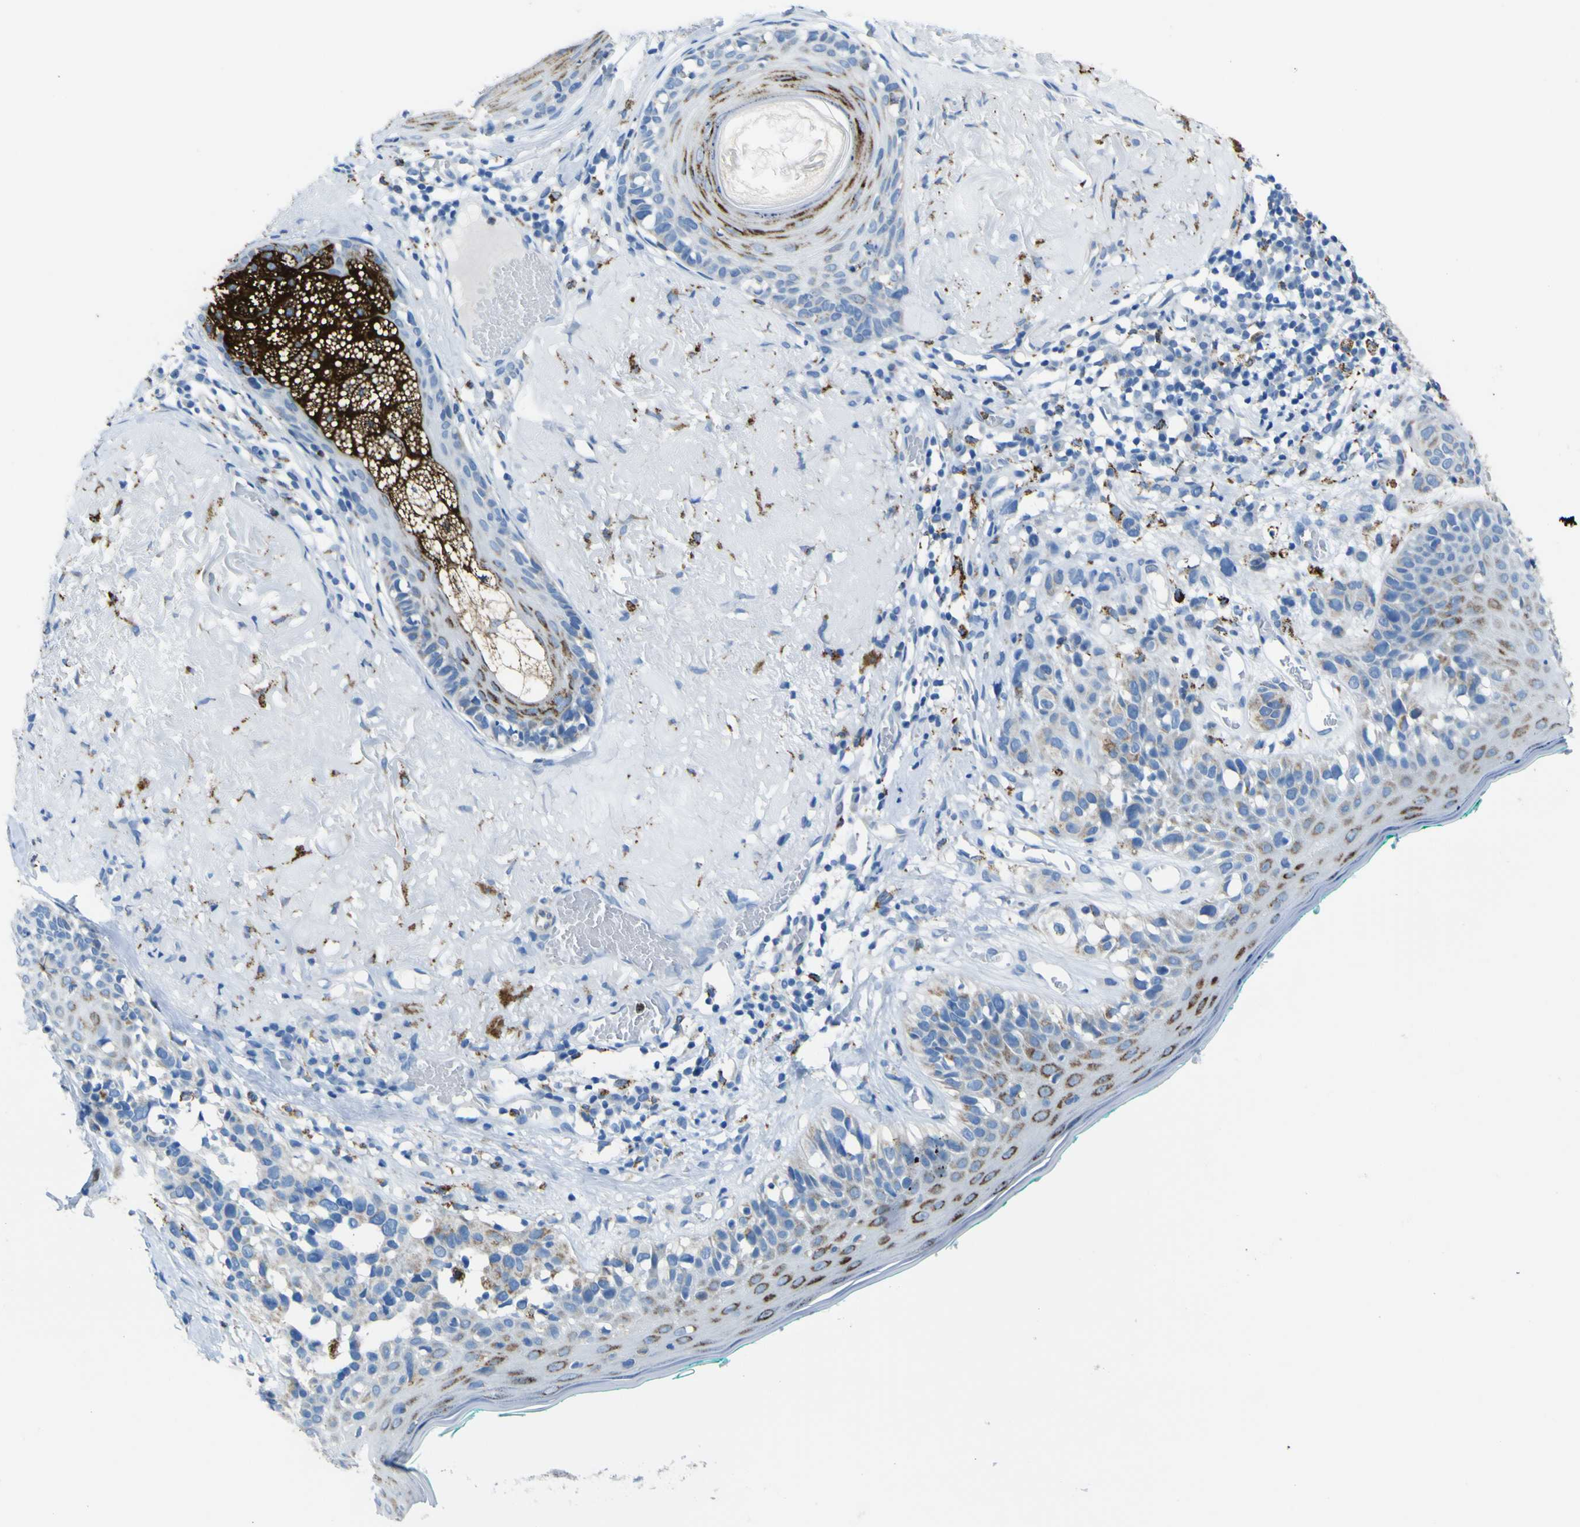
{"staining": {"intensity": "moderate", "quantity": ">75%", "location": "cytoplasmic/membranous"}, "tissue": "melanoma", "cell_type": "Tumor cells", "image_type": "cancer", "snomed": [{"axis": "morphology", "description": "Malignant melanoma in situ"}, {"axis": "morphology", "description": "Malignant melanoma, NOS"}, {"axis": "topography", "description": "Skin"}], "caption": "DAB (3,3'-diaminobenzidine) immunohistochemical staining of human melanoma shows moderate cytoplasmic/membranous protein positivity in about >75% of tumor cells.", "gene": "ACSL1", "patient": {"sex": "female", "age": 88}}